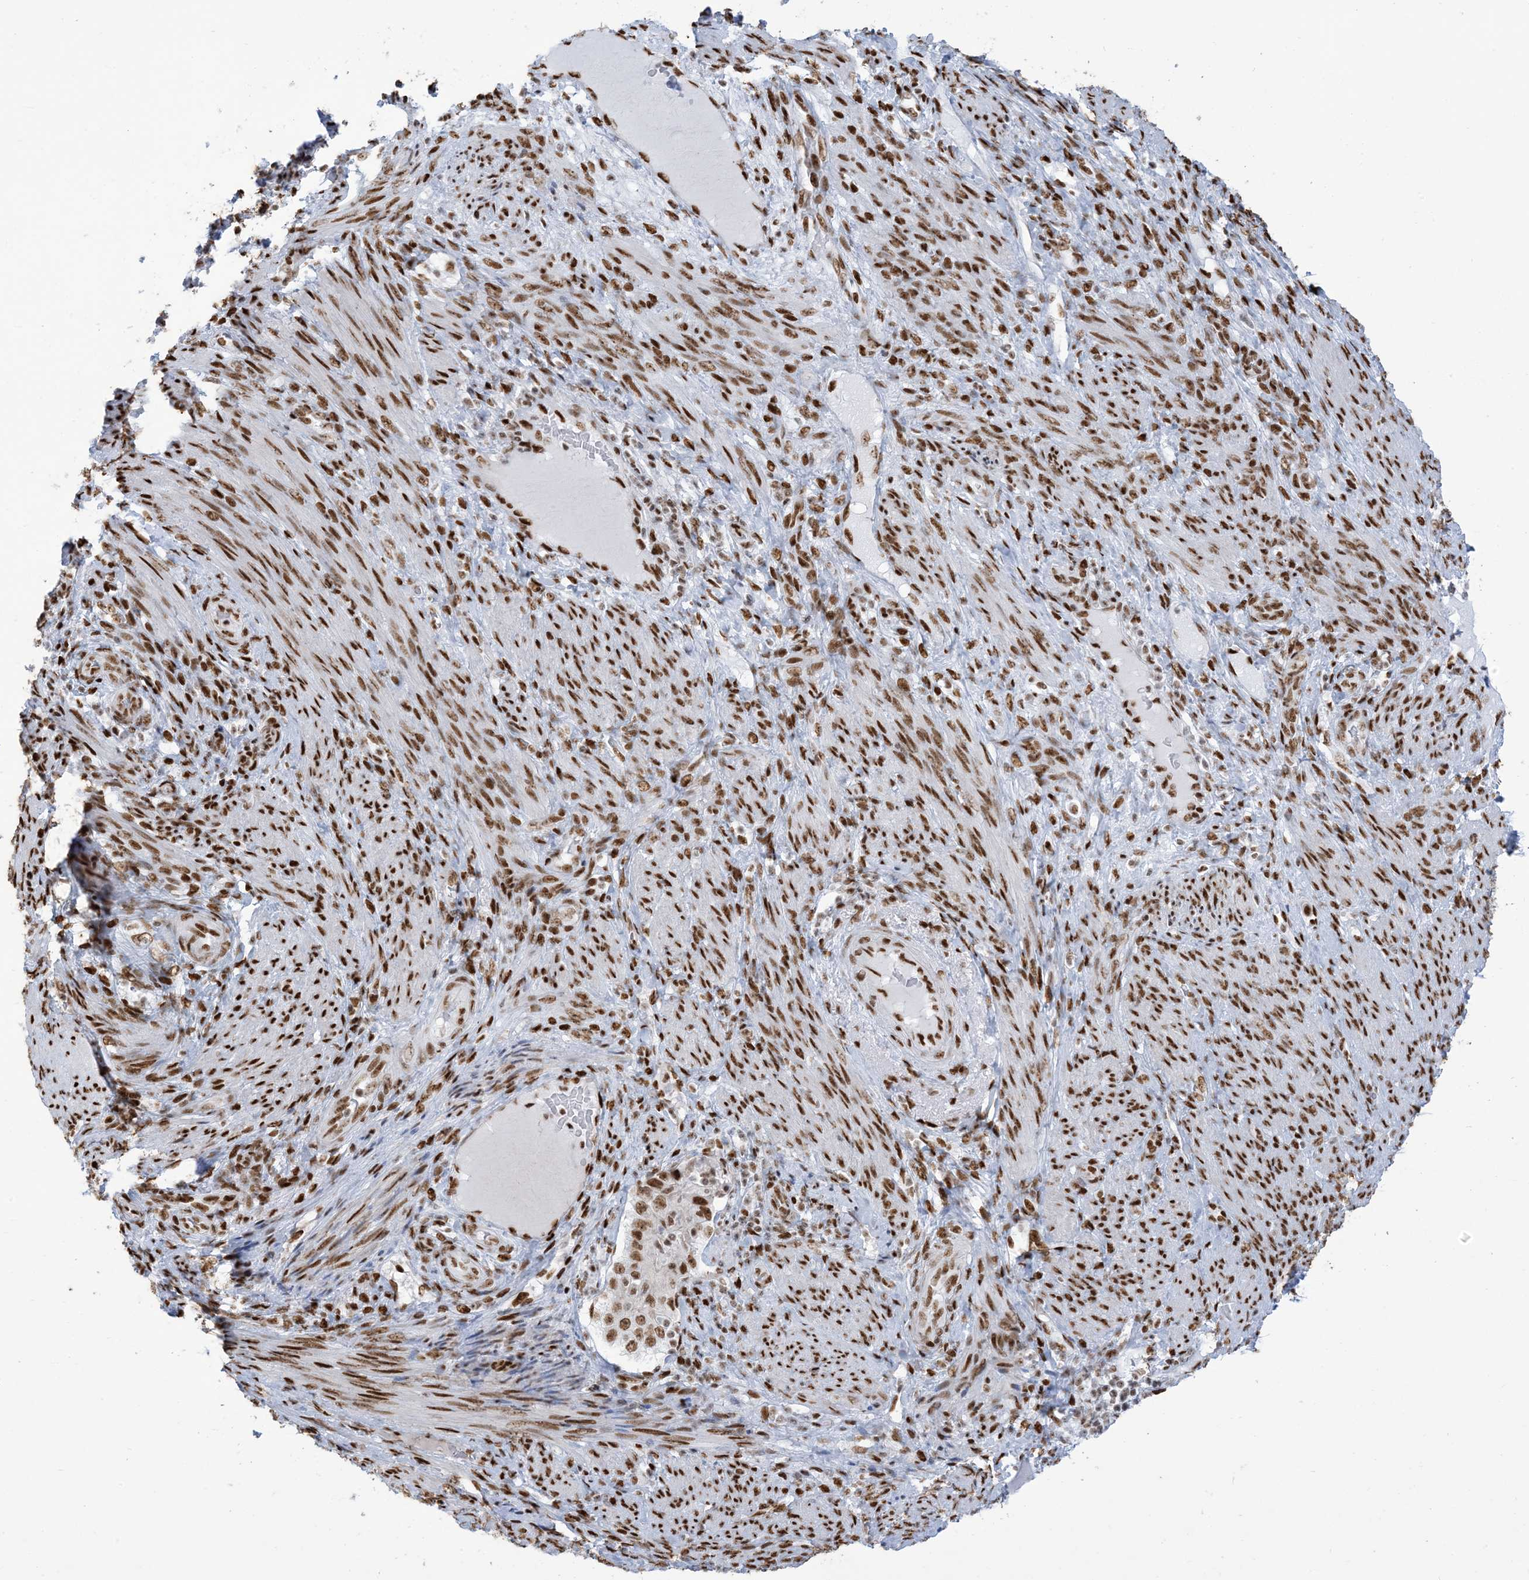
{"staining": {"intensity": "moderate", "quantity": ">75%", "location": "nuclear"}, "tissue": "endometrial cancer", "cell_type": "Tumor cells", "image_type": "cancer", "snomed": [{"axis": "morphology", "description": "Adenocarcinoma, NOS"}, {"axis": "topography", "description": "Endometrium"}], "caption": "This image displays endometrial cancer (adenocarcinoma) stained with immunohistochemistry to label a protein in brown. The nuclear of tumor cells show moderate positivity for the protein. Nuclei are counter-stained blue.", "gene": "STAG1", "patient": {"sex": "female", "age": 85}}